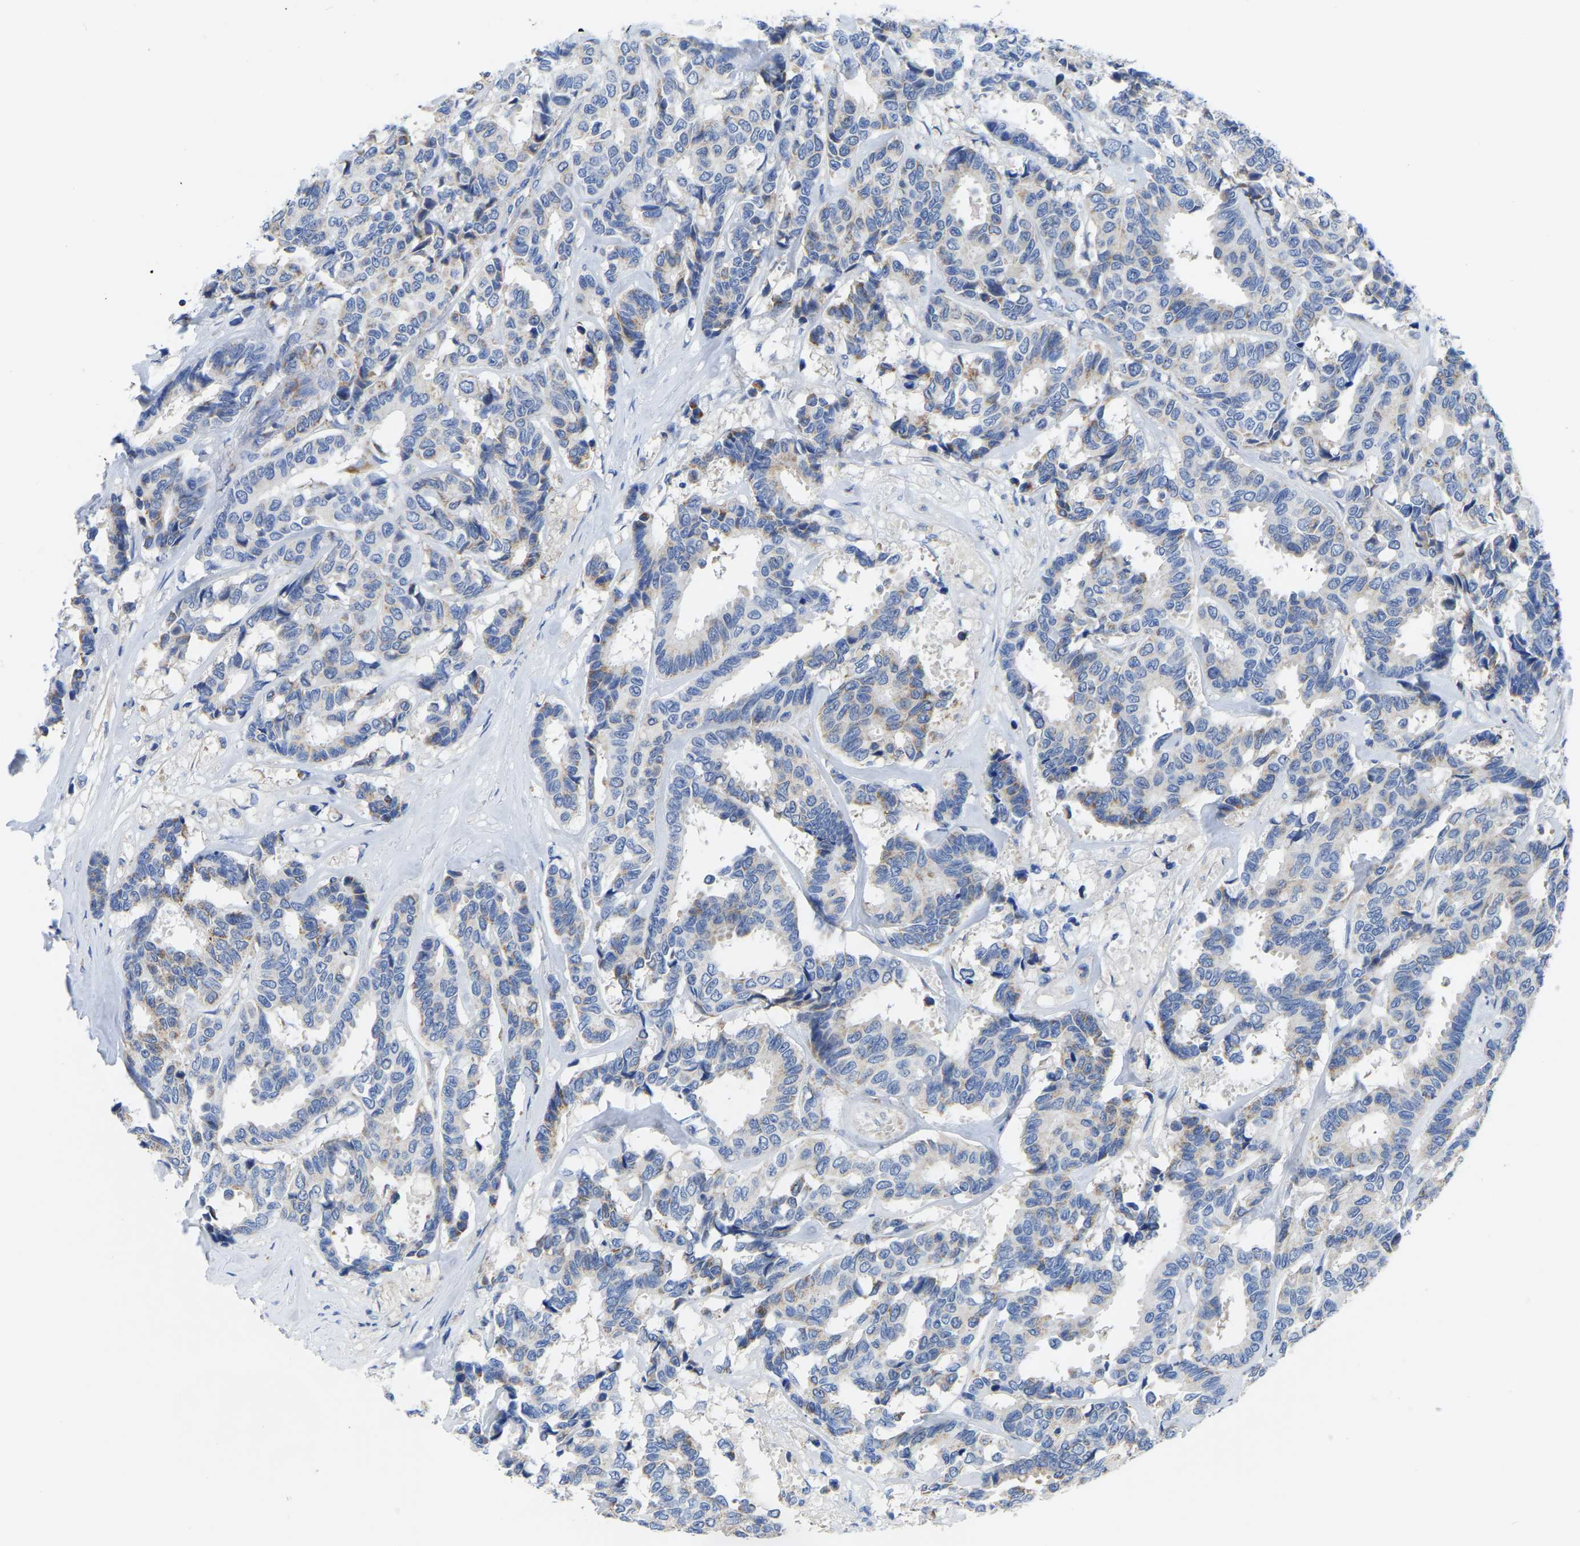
{"staining": {"intensity": "negative", "quantity": "none", "location": "none"}, "tissue": "breast cancer", "cell_type": "Tumor cells", "image_type": "cancer", "snomed": [{"axis": "morphology", "description": "Duct carcinoma"}, {"axis": "topography", "description": "Breast"}], "caption": "Human breast cancer stained for a protein using IHC reveals no staining in tumor cells.", "gene": "ETFA", "patient": {"sex": "female", "age": 87}}